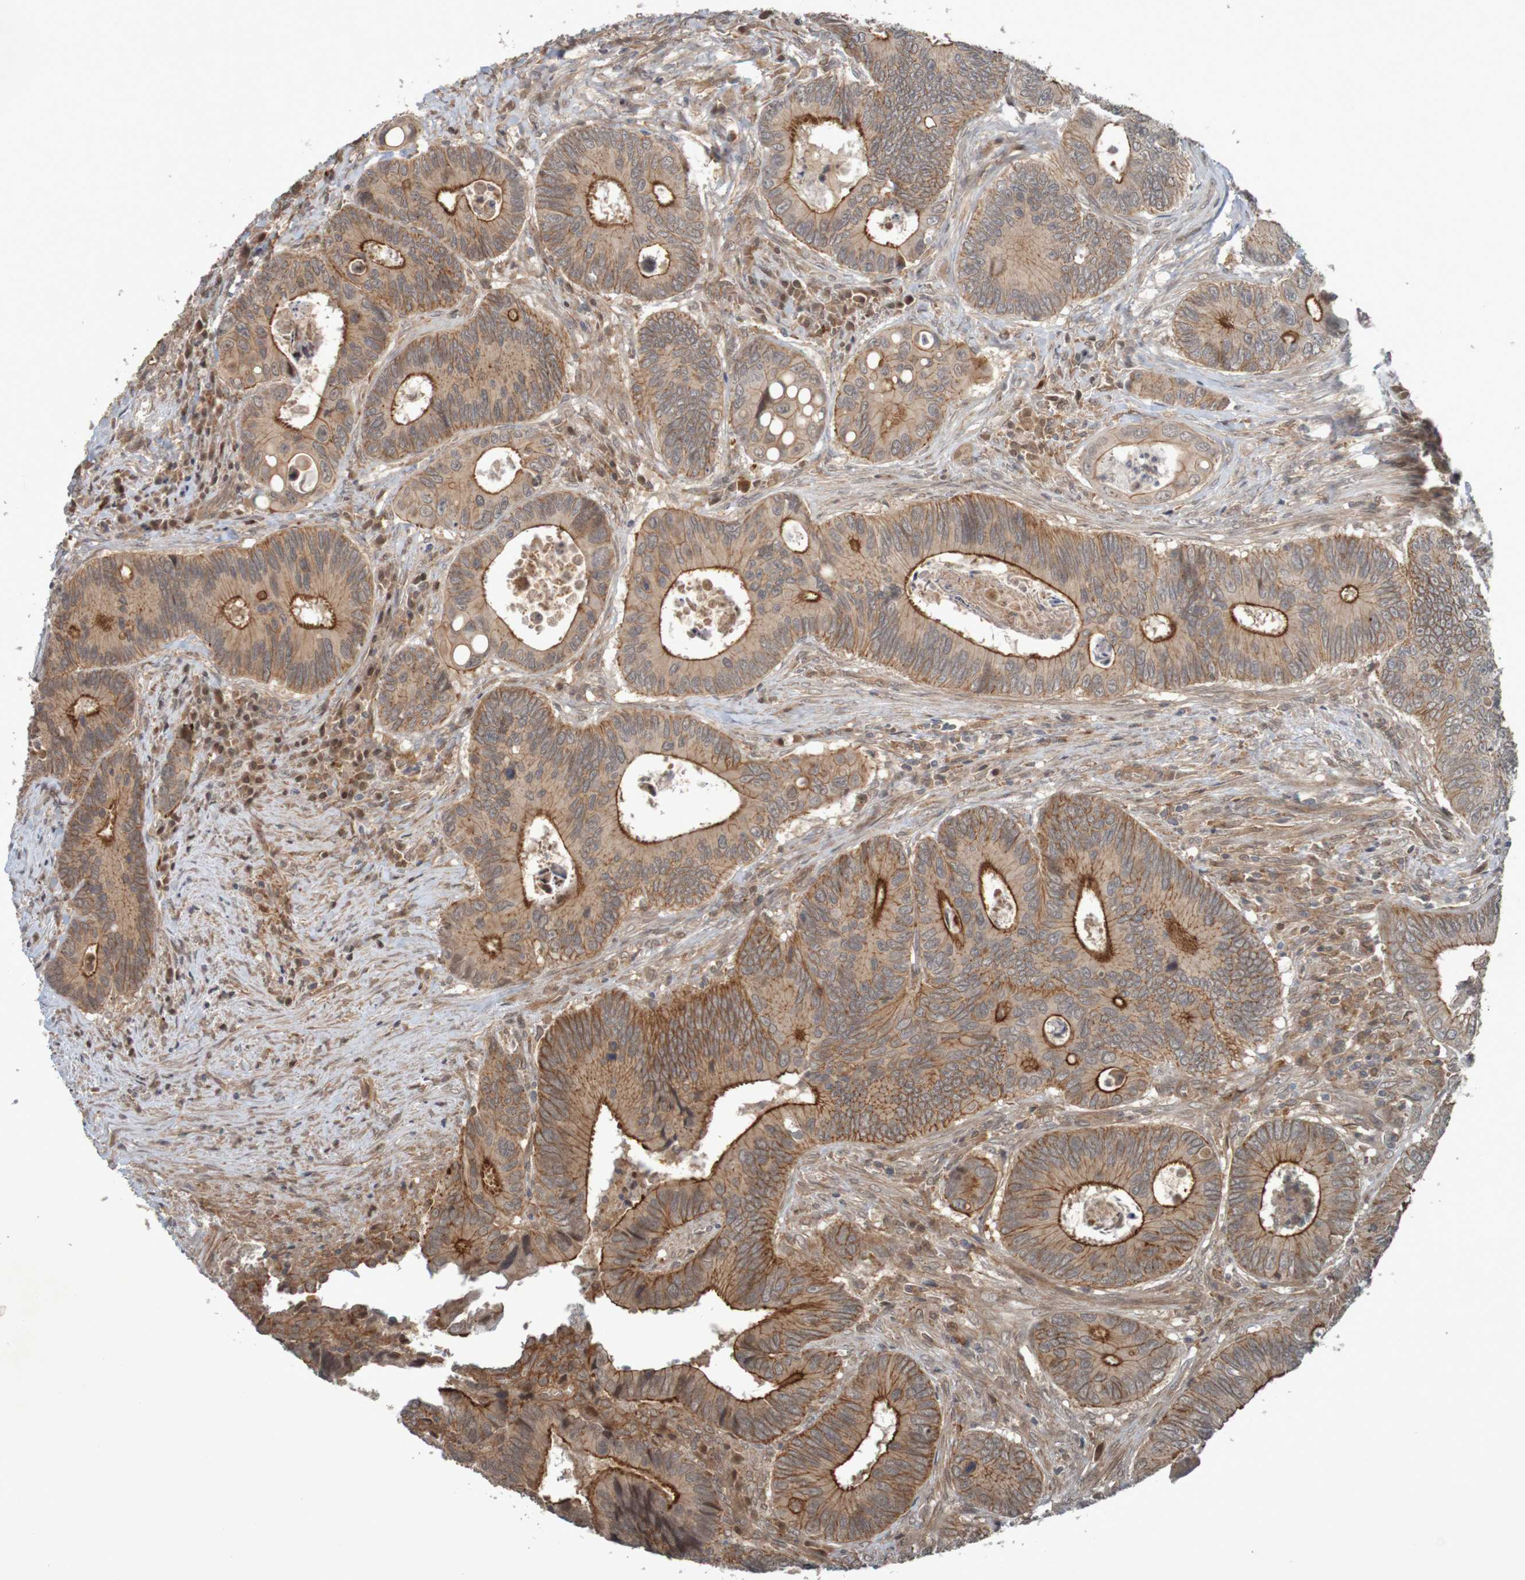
{"staining": {"intensity": "strong", "quantity": ">75%", "location": "cytoplasmic/membranous"}, "tissue": "colorectal cancer", "cell_type": "Tumor cells", "image_type": "cancer", "snomed": [{"axis": "morphology", "description": "Inflammation, NOS"}, {"axis": "morphology", "description": "Adenocarcinoma, NOS"}, {"axis": "topography", "description": "Colon"}], "caption": "Human colorectal cancer (adenocarcinoma) stained with a brown dye displays strong cytoplasmic/membranous positive positivity in approximately >75% of tumor cells.", "gene": "ARHGEF11", "patient": {"sex": "male", "age": 72}}